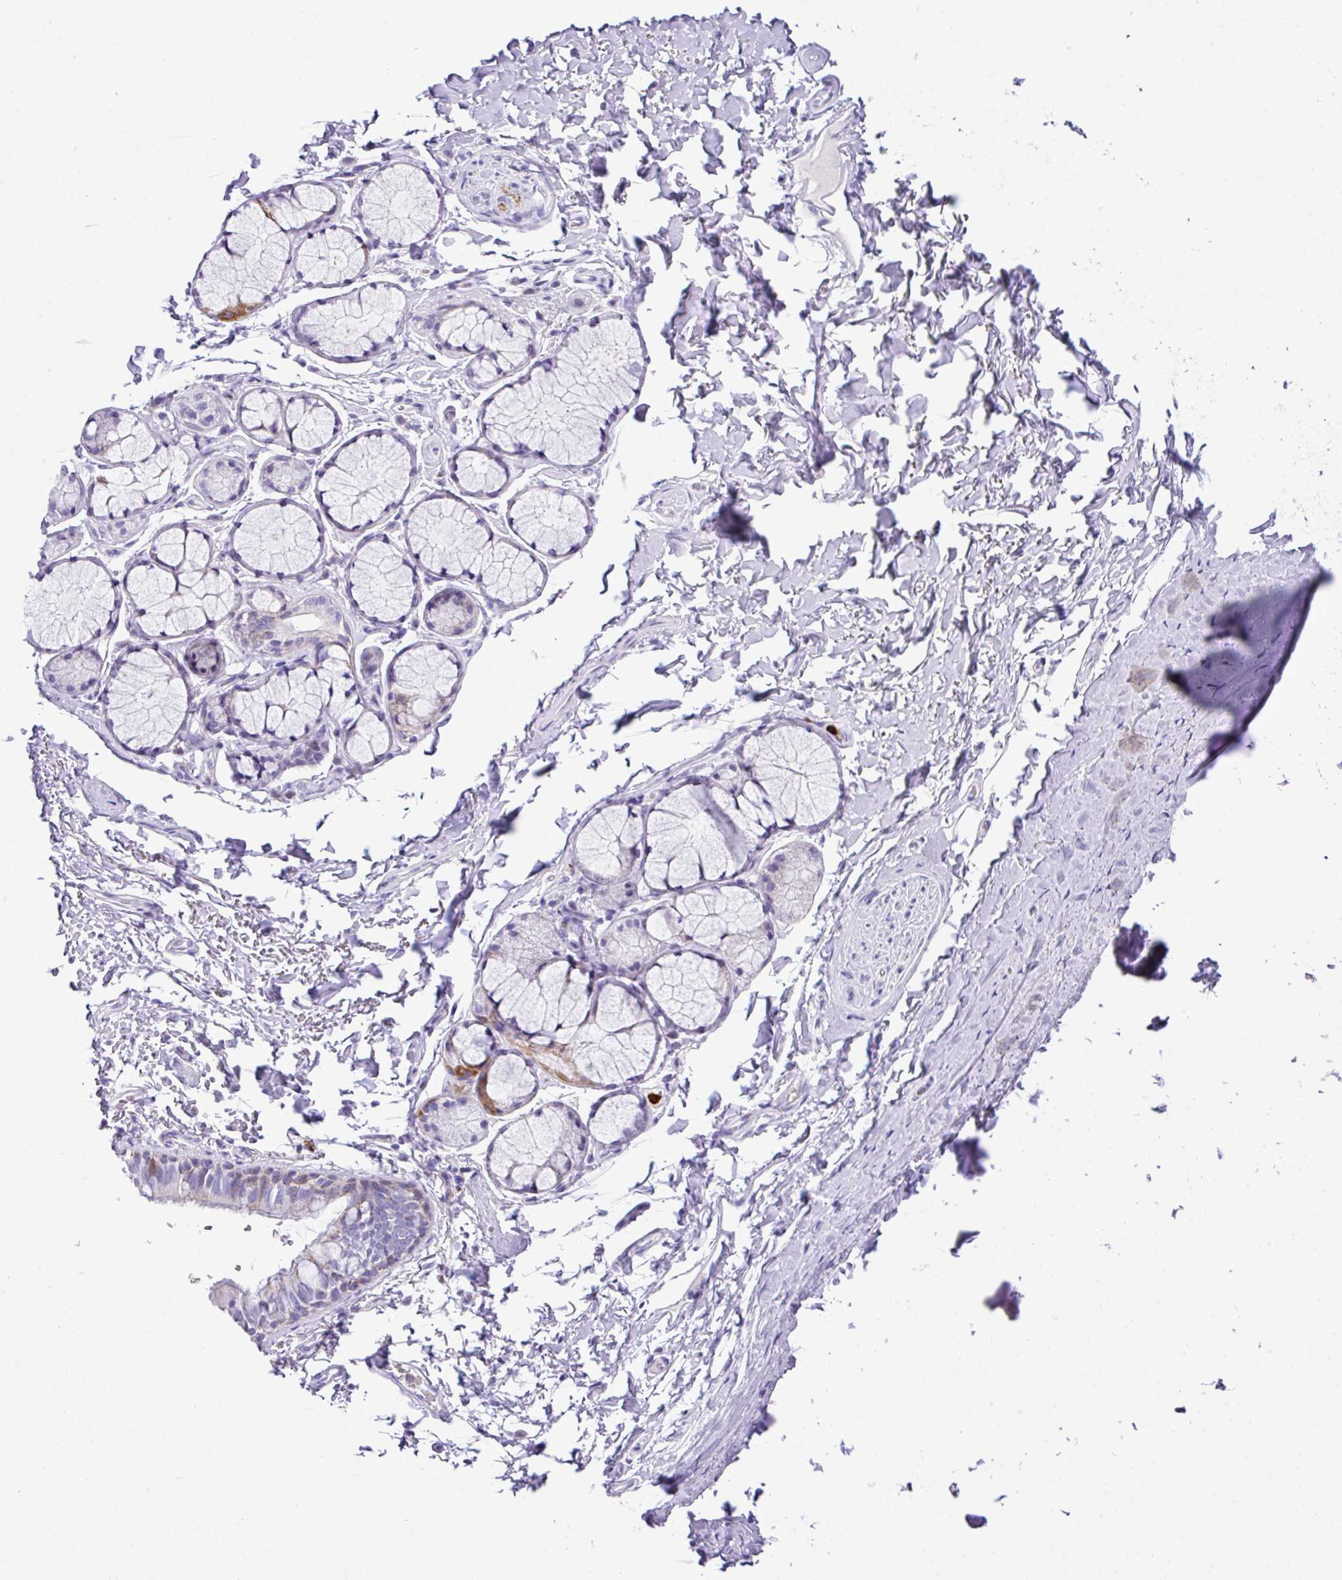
{"staining": {"intensity": "negative", "quantity": "none", "location": "none"}, "tissue": "bronchus", "cell_type": "Respiratory epithelial cells", "image_type": "normal", "snomed": [{"axis": "morphology", "description": "Normal tissue, NOS"}, {"axis": "topography", "description": "Bronchus"}], "caption": "This is an immunohistochemistry image of unremarkable bronchus. There is no expression in respiratory epithelial cells.", "gene": "RCAN2", "patient": {"sex": "male", "age": 70}}